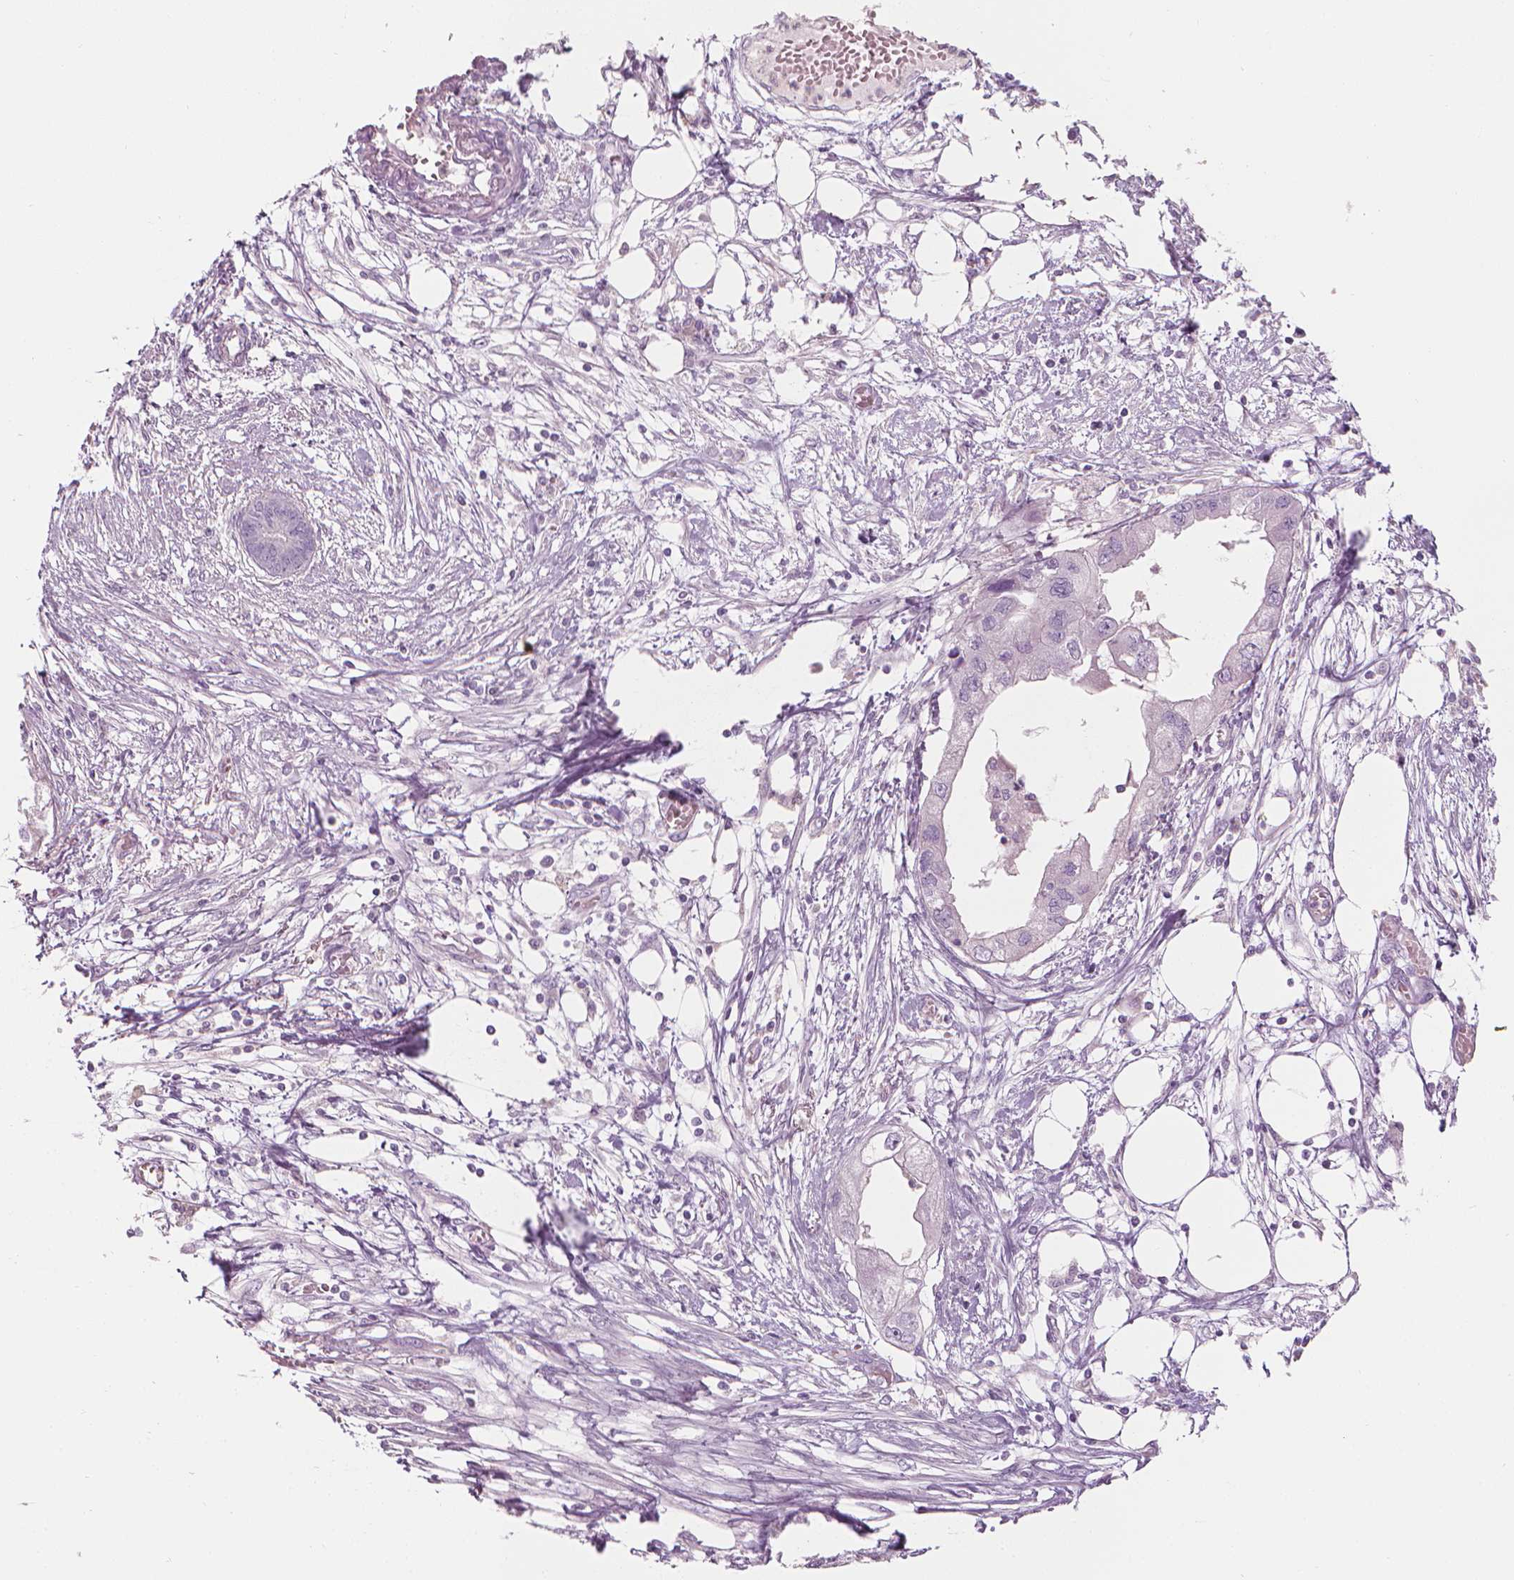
{"staining": {"intensity": "negative", "quantity": "none", "location": "none"}, "tissue": "endometrial cancer", "cell_type": "Tumor cells", "image_type": "cancer", "snomed": [{"axis": "morphology", "description": "Adenocarcinoma, NOS"}, {"axis": "morphology", "description": "Adenocarcinoma, metastatic, NOS"}, {"axis": "topography", "description": "Adipose tissue"}, {"axis": "topography", "description": "Endometrium"}], "caption": "This is a photomicrograph of IHC staining of endometrial cancer, which shows no positivity in tumor cells. (Stains: DAB immunohistochemistry with hematoxylin counter stain, Microscopy: brightfield microscopy at high magnification).", "gene": "SHMT1", "patient": {"sex": "female", "age": 67}}